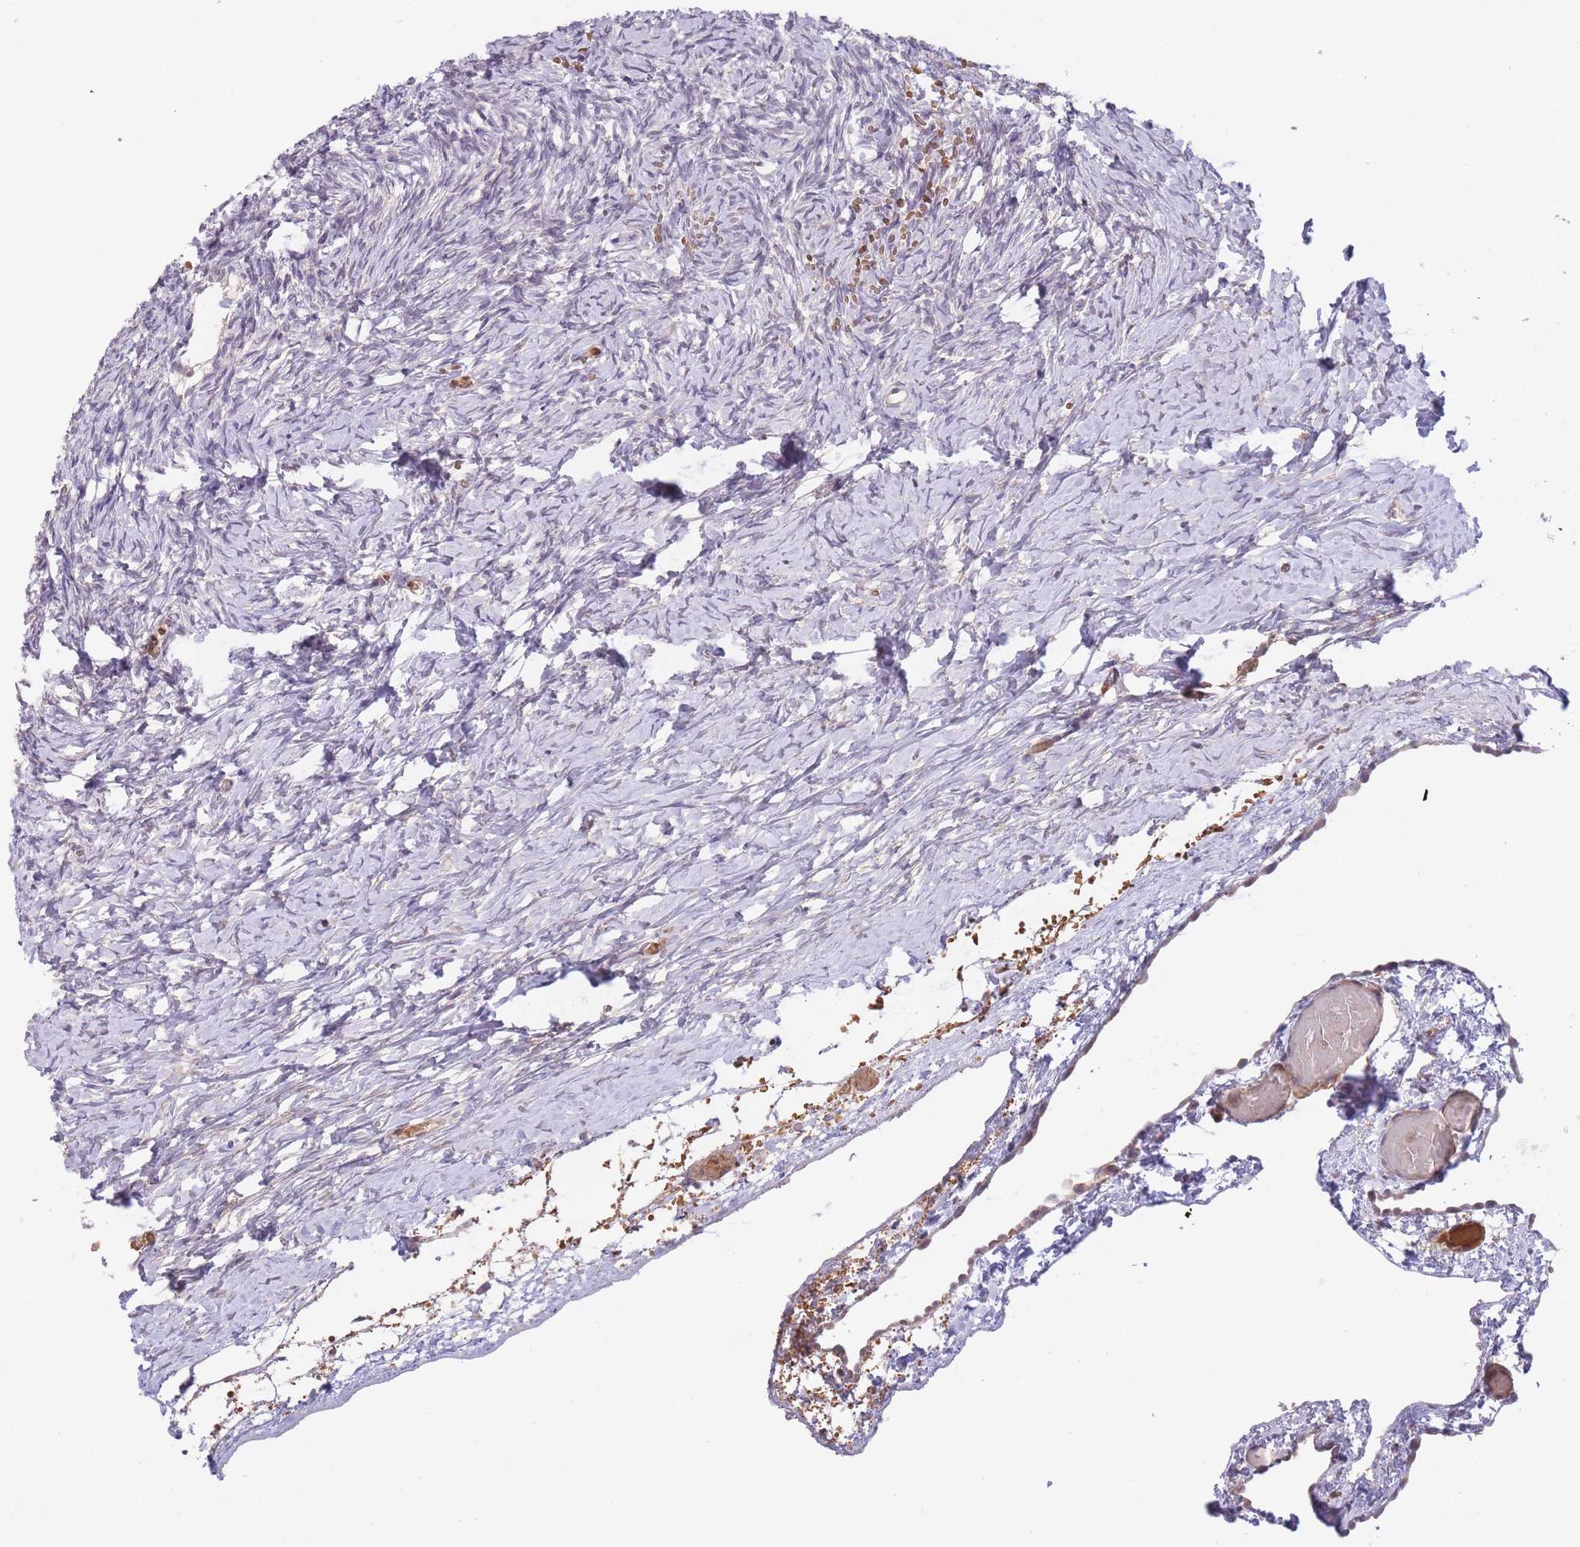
{"staining": {"intensity": "negative", "quantity": "none", "location": "none"}, "tissue": "ovary", "cell_type": "Ovarian stroma cells", "image_type": "normal", "snomed": [{"axis": "morphology", "description": "Normal tissue, NOS"}, {"axis": "topography", "description": "Ovary"}], "caption": "Photomicrograph shows no protein positivity in ovarian stroma cells of unremarkable ovary. Brightfield microscopy of immunohistochemistry stained with DAB (brown) and hematoxylin (blue), captured at high magnification.", "gene": "FUT3", "patient": {"sex": "female", "age": 39}}